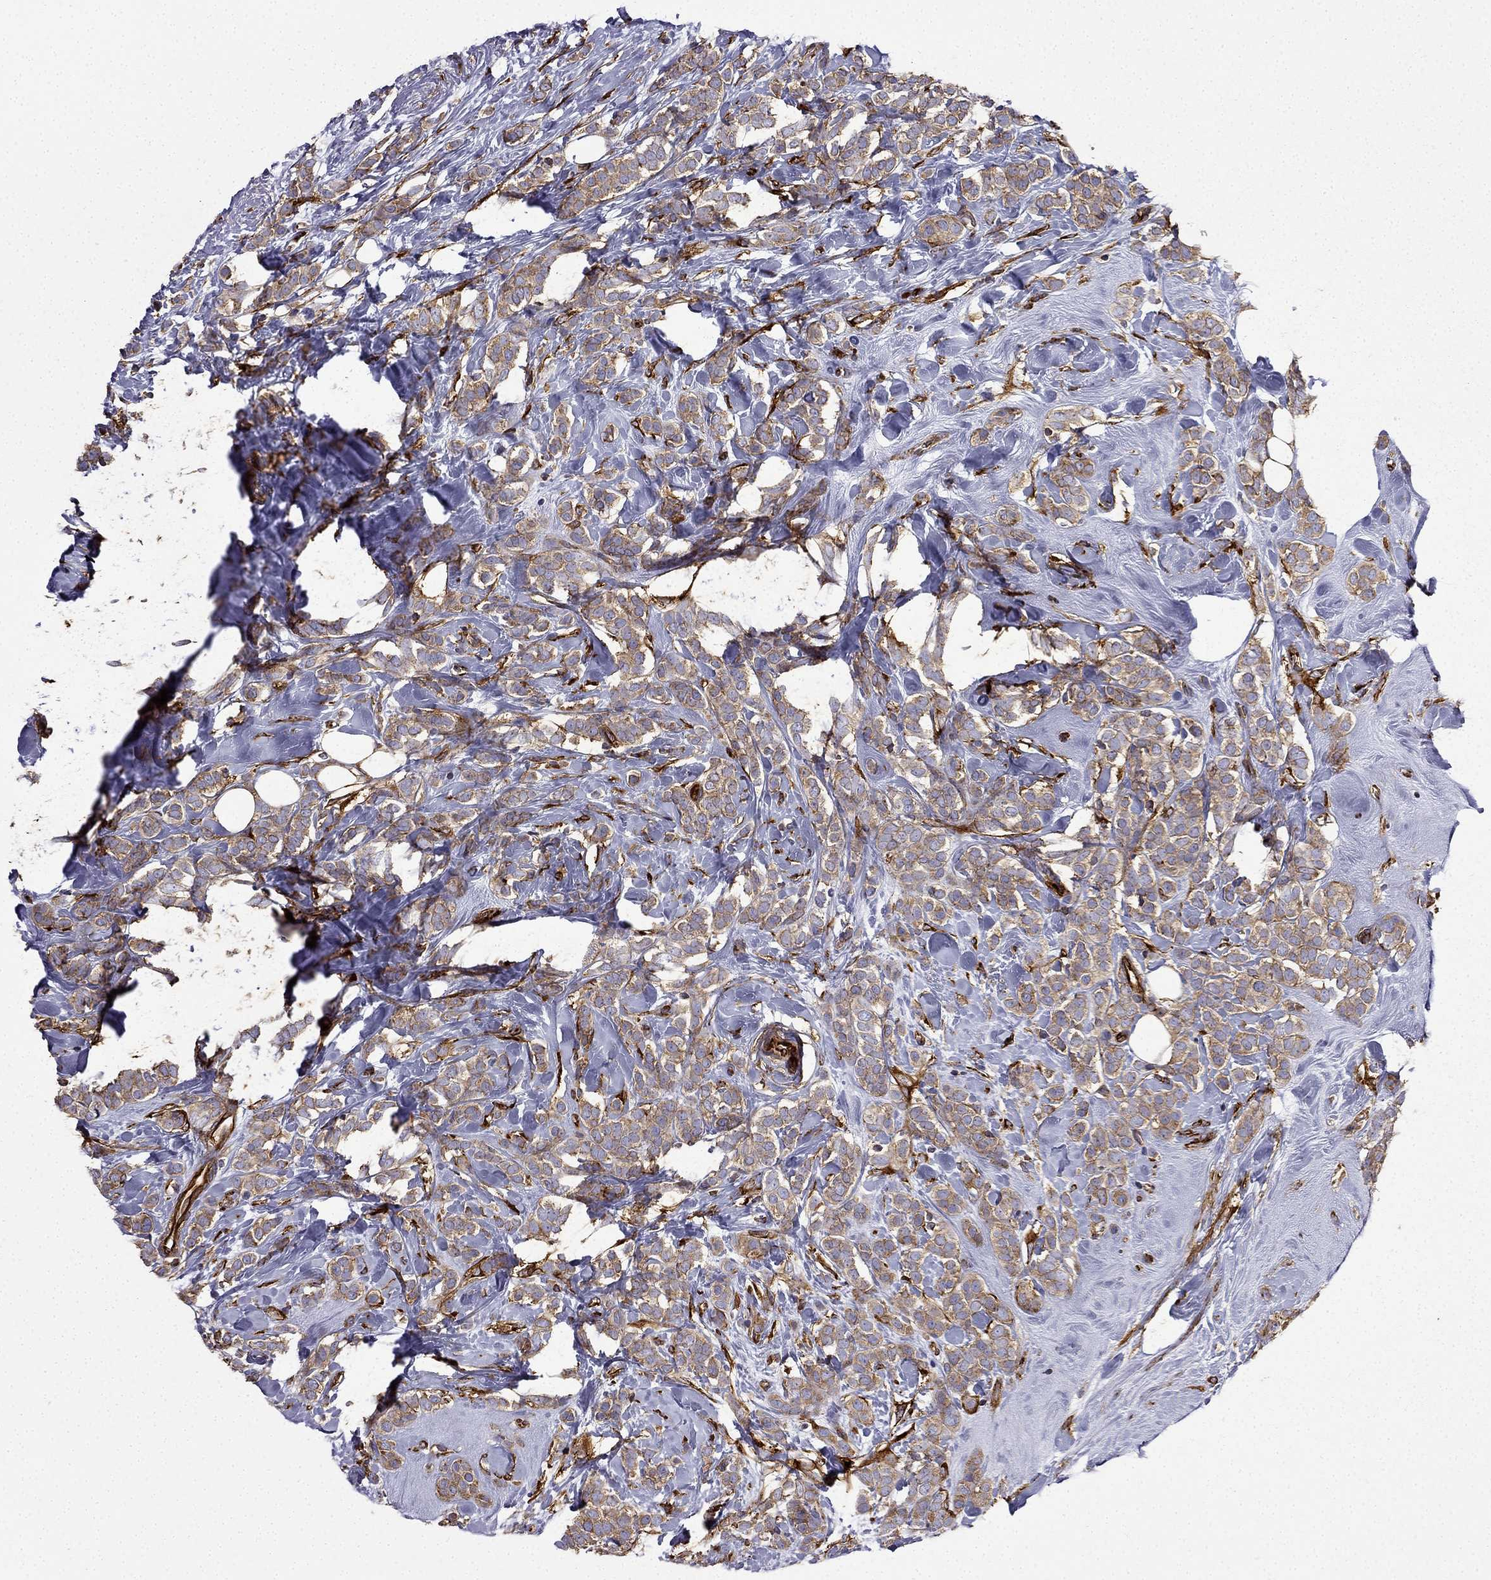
{"staining": {"intensity": "moderate", "quantity": ">75%", "location": "cytoplasmic/membranous"}, "tissue": "breast cancer", "cell_type": "Tumor cells", "image_type": "cancer", "snomed": [{"axis": "morphology", "description": "Lobular carcinoma"}, {"axis": "topography", "description": "Breast"}], "caption": "Moderate cytoplasmic/membranous positivity is seen in about >75% of tumor cells in lobular carcinoma (breast). (IHC, brightfield microscopy, high magnification).", "gene": "MAP4", "patient": {"sex": "female", "age": 49}}